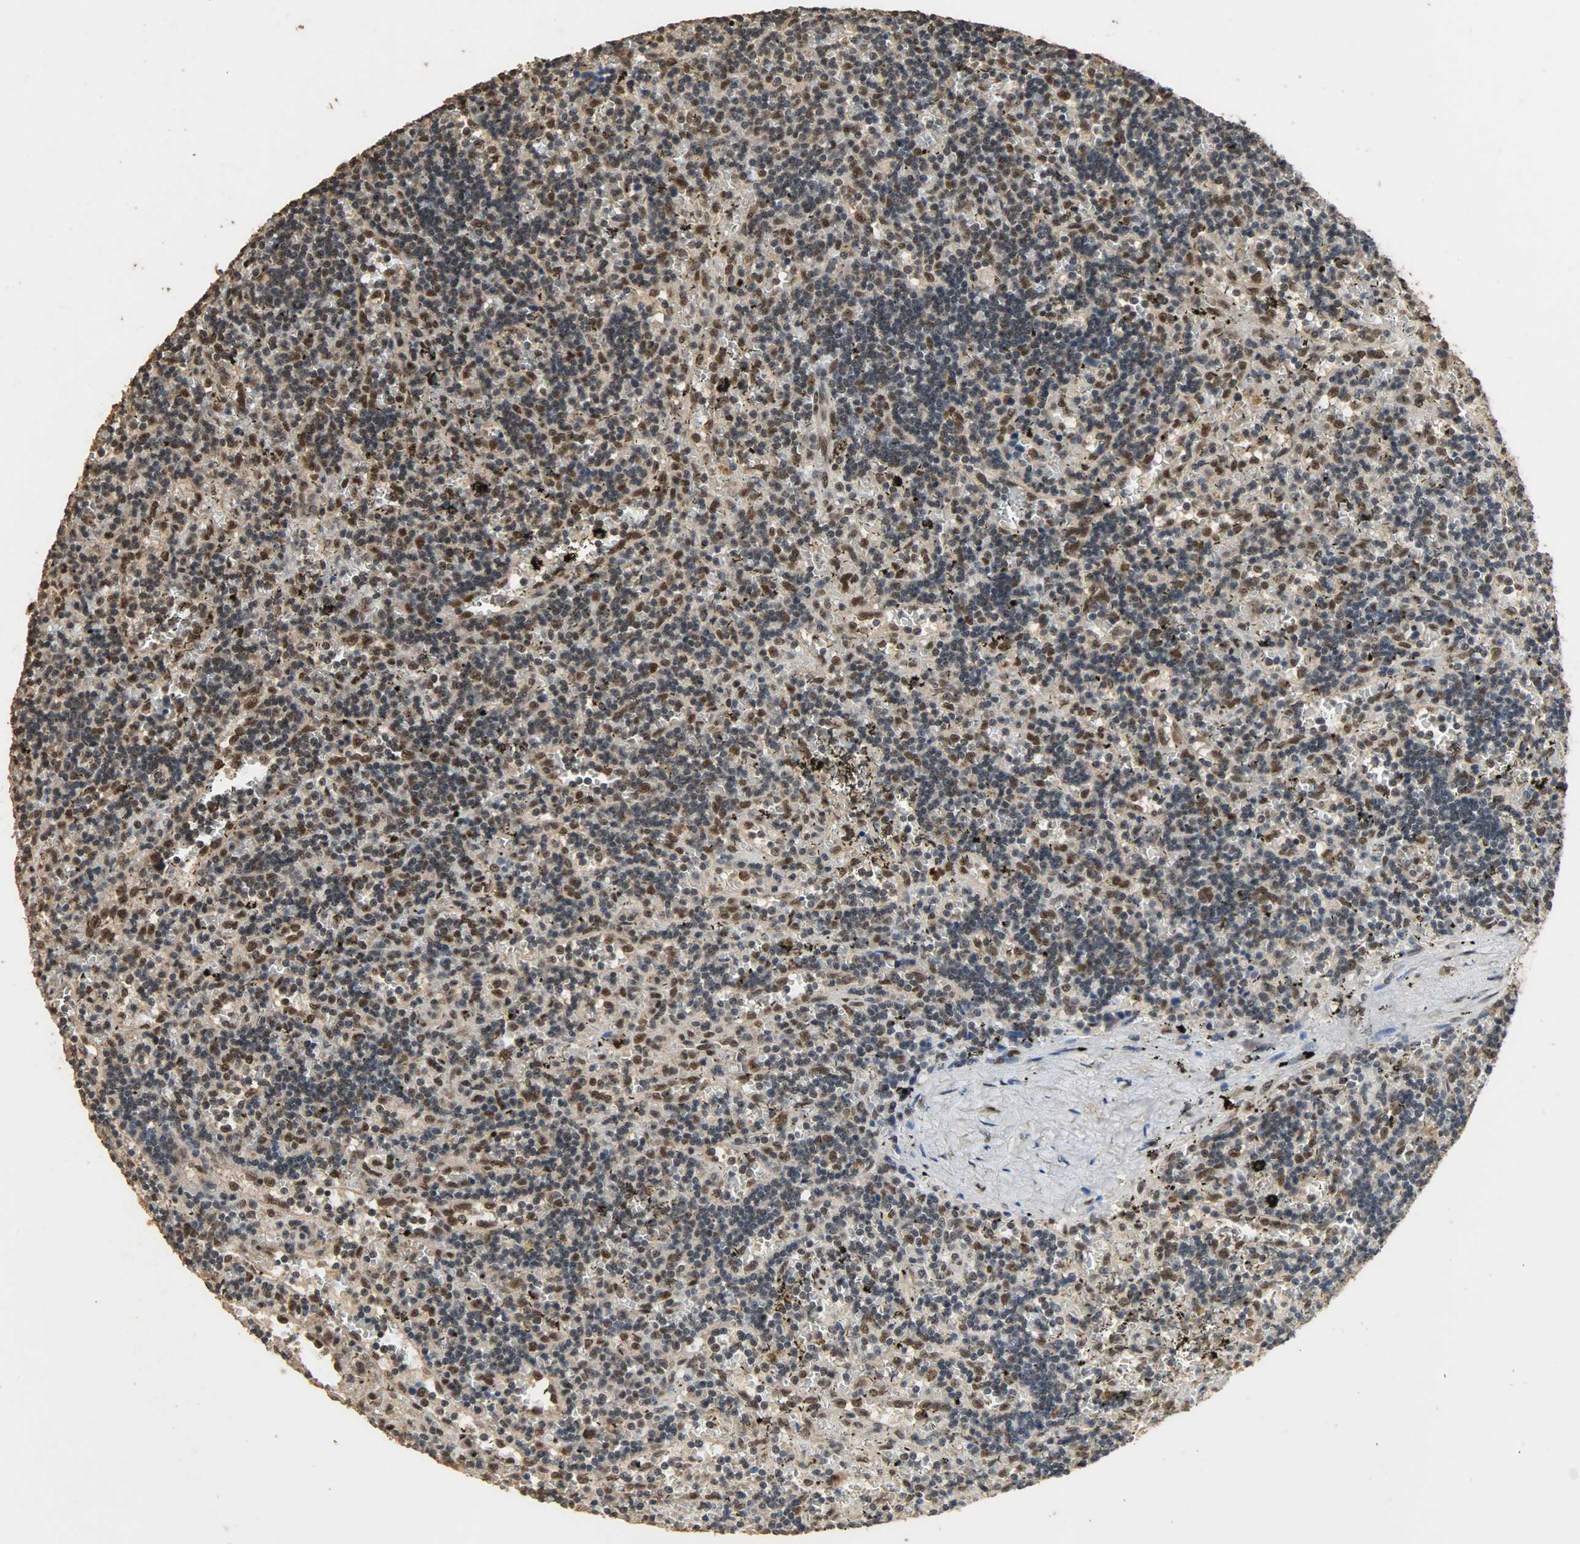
{"staining": {"intensity": "strong", "quantity": "25%-75%", "location": "cytoplasmic/membranous,nuclear"}, "tissue": "lymphoma", "cell_type": "Tumor cells", "image_type": "cancer", "snomed": [{"axis": "morphology", "description": "Malignant lymphoma, non-Hodgkin's type, Low grade"}, {"axis": "topography", "description": "Spleen"}], "caption": "A brown stain highlights strong cytoplasmic/membranous and nuclear positivity of a protein in low-grade malignant lymphoma, non-Hodgkin's type tumor cells.", "gene": "CCNT2", "patient": {"sex": "male", "age": 60}}